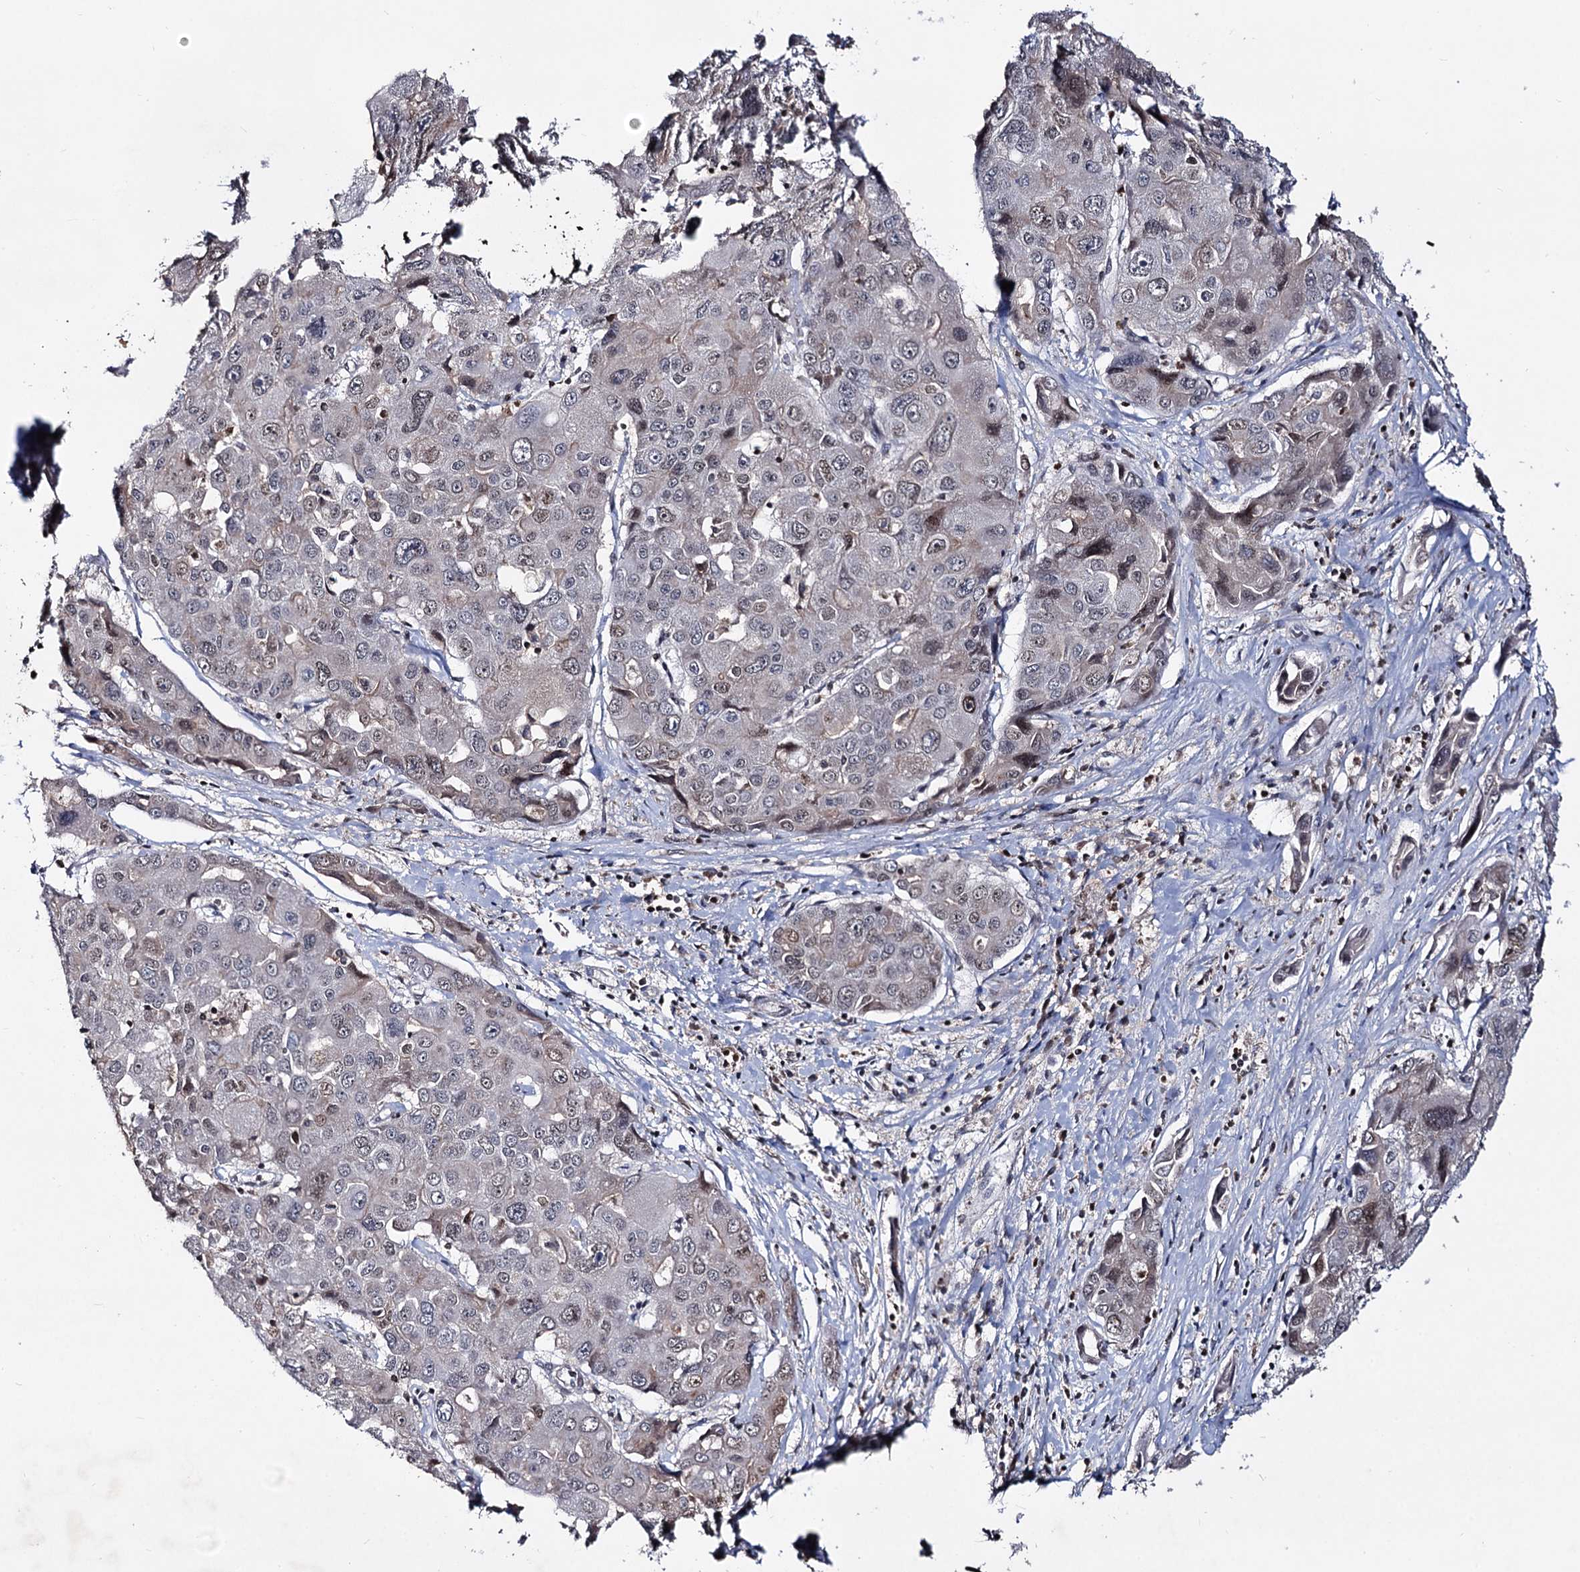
{"staining": {"intensity": "weak", "quantity": "<25%", "location": "nuclear"}, "tissue": "liver cancer", "cell_type": "Tumor cells", "image_type": "cancer", "snomed": [{"axis": "morphology", "description": "Cholangiocarcinoma"}, {"axis": "topography", "description": "Liver"}], "caption": "High power microscopy photomicrograph of an immunohistochemistry micrograph of cholangiocarcinoma (liver), revealing no significant positivity in tumor cells.", "gene": "SMCHD1", "patient": {"sex": "male", "age": 67}}